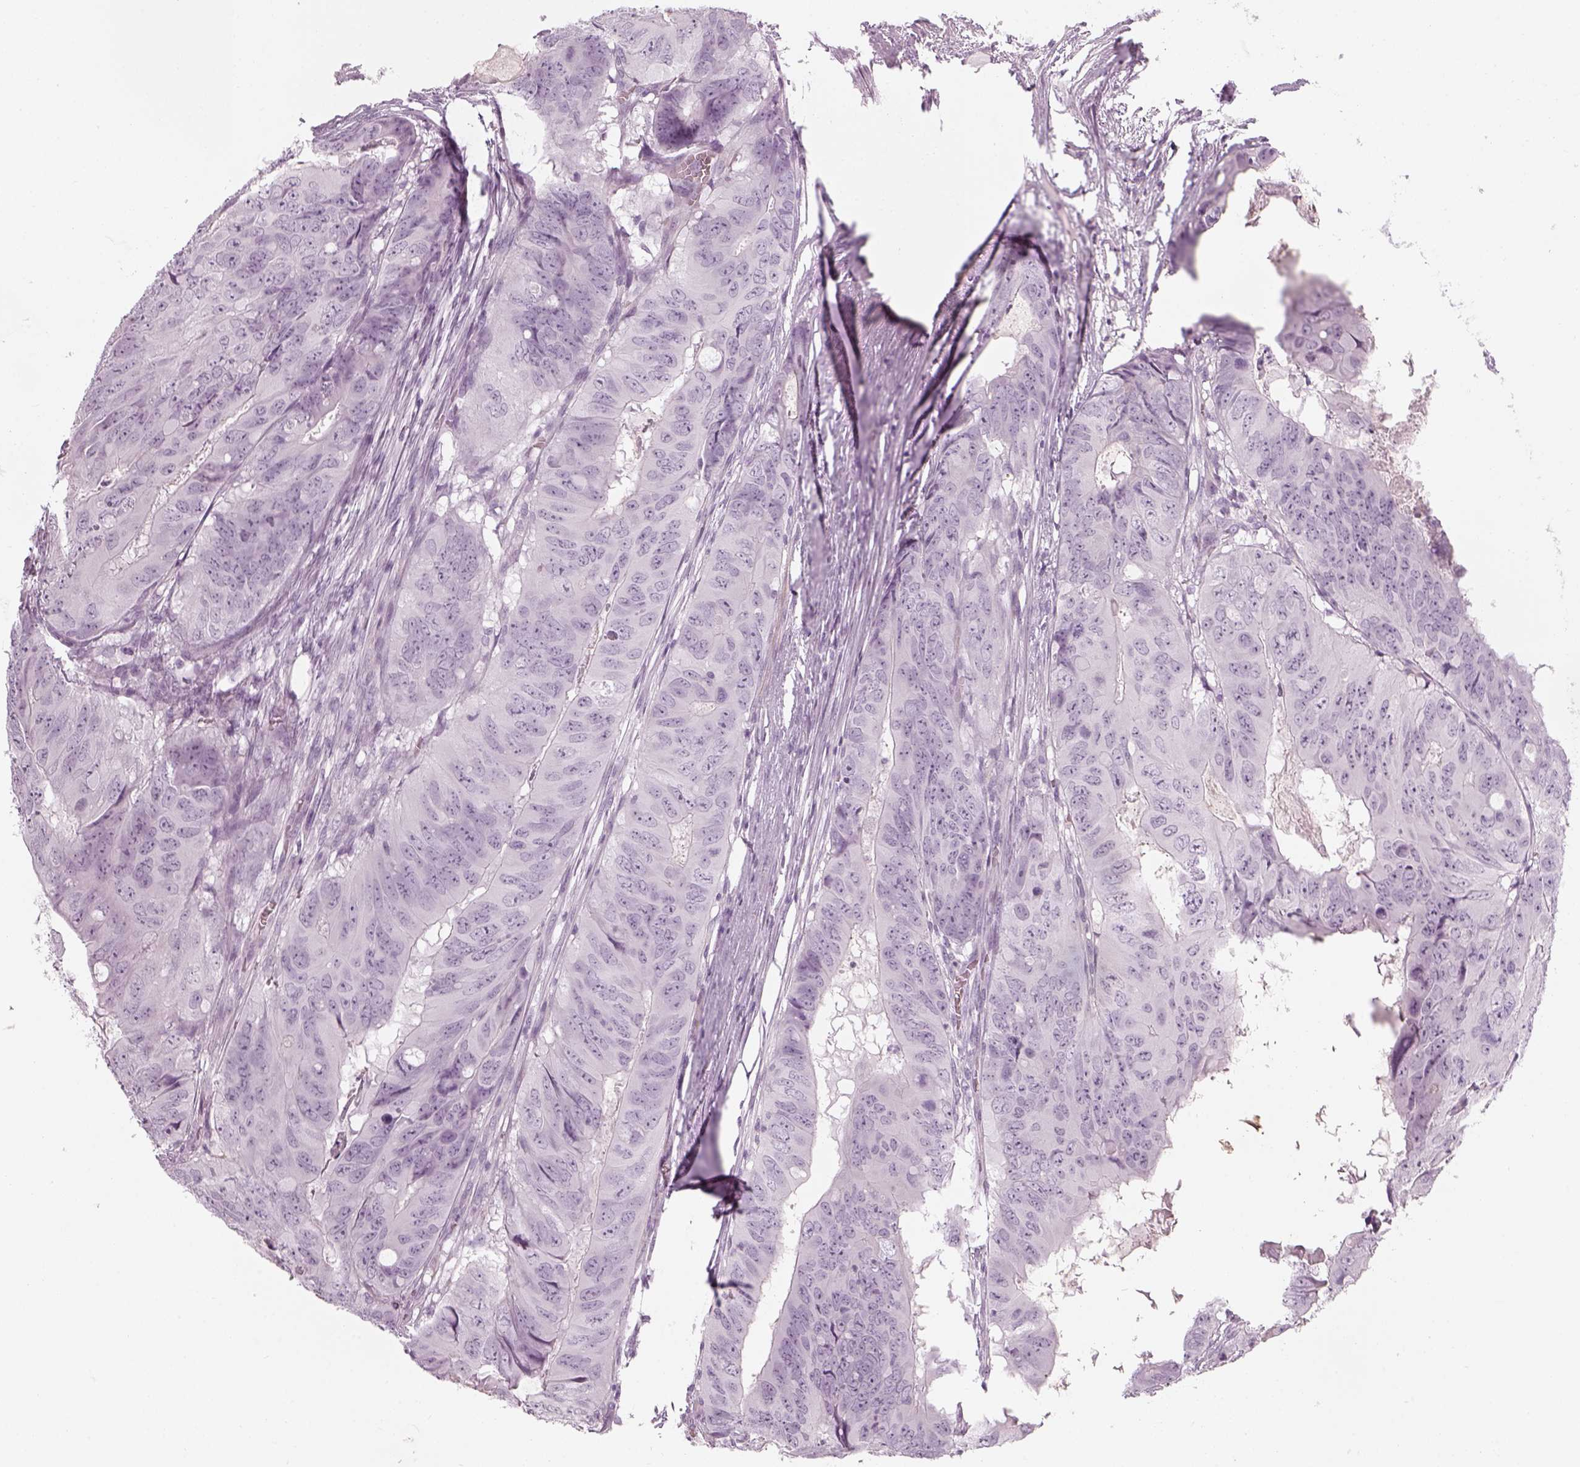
{"staining": {"intensity": "negative", "quantity": "none", "location": "none"}, "tissue": "colorectal cancer", "cell_type": "Tumor cells", "image_type": "cancer", "snomed": [{"axis": "morphology", "description": "Adenocarcinoma, NOS"}, {"axis": "topography", "description": "Colon"}], "caption": "Tumor cells show no significant protein positivity in colorectal cancer.", "gene": "GAS2L2", "patient": {"sex": "male", "age": 79}}